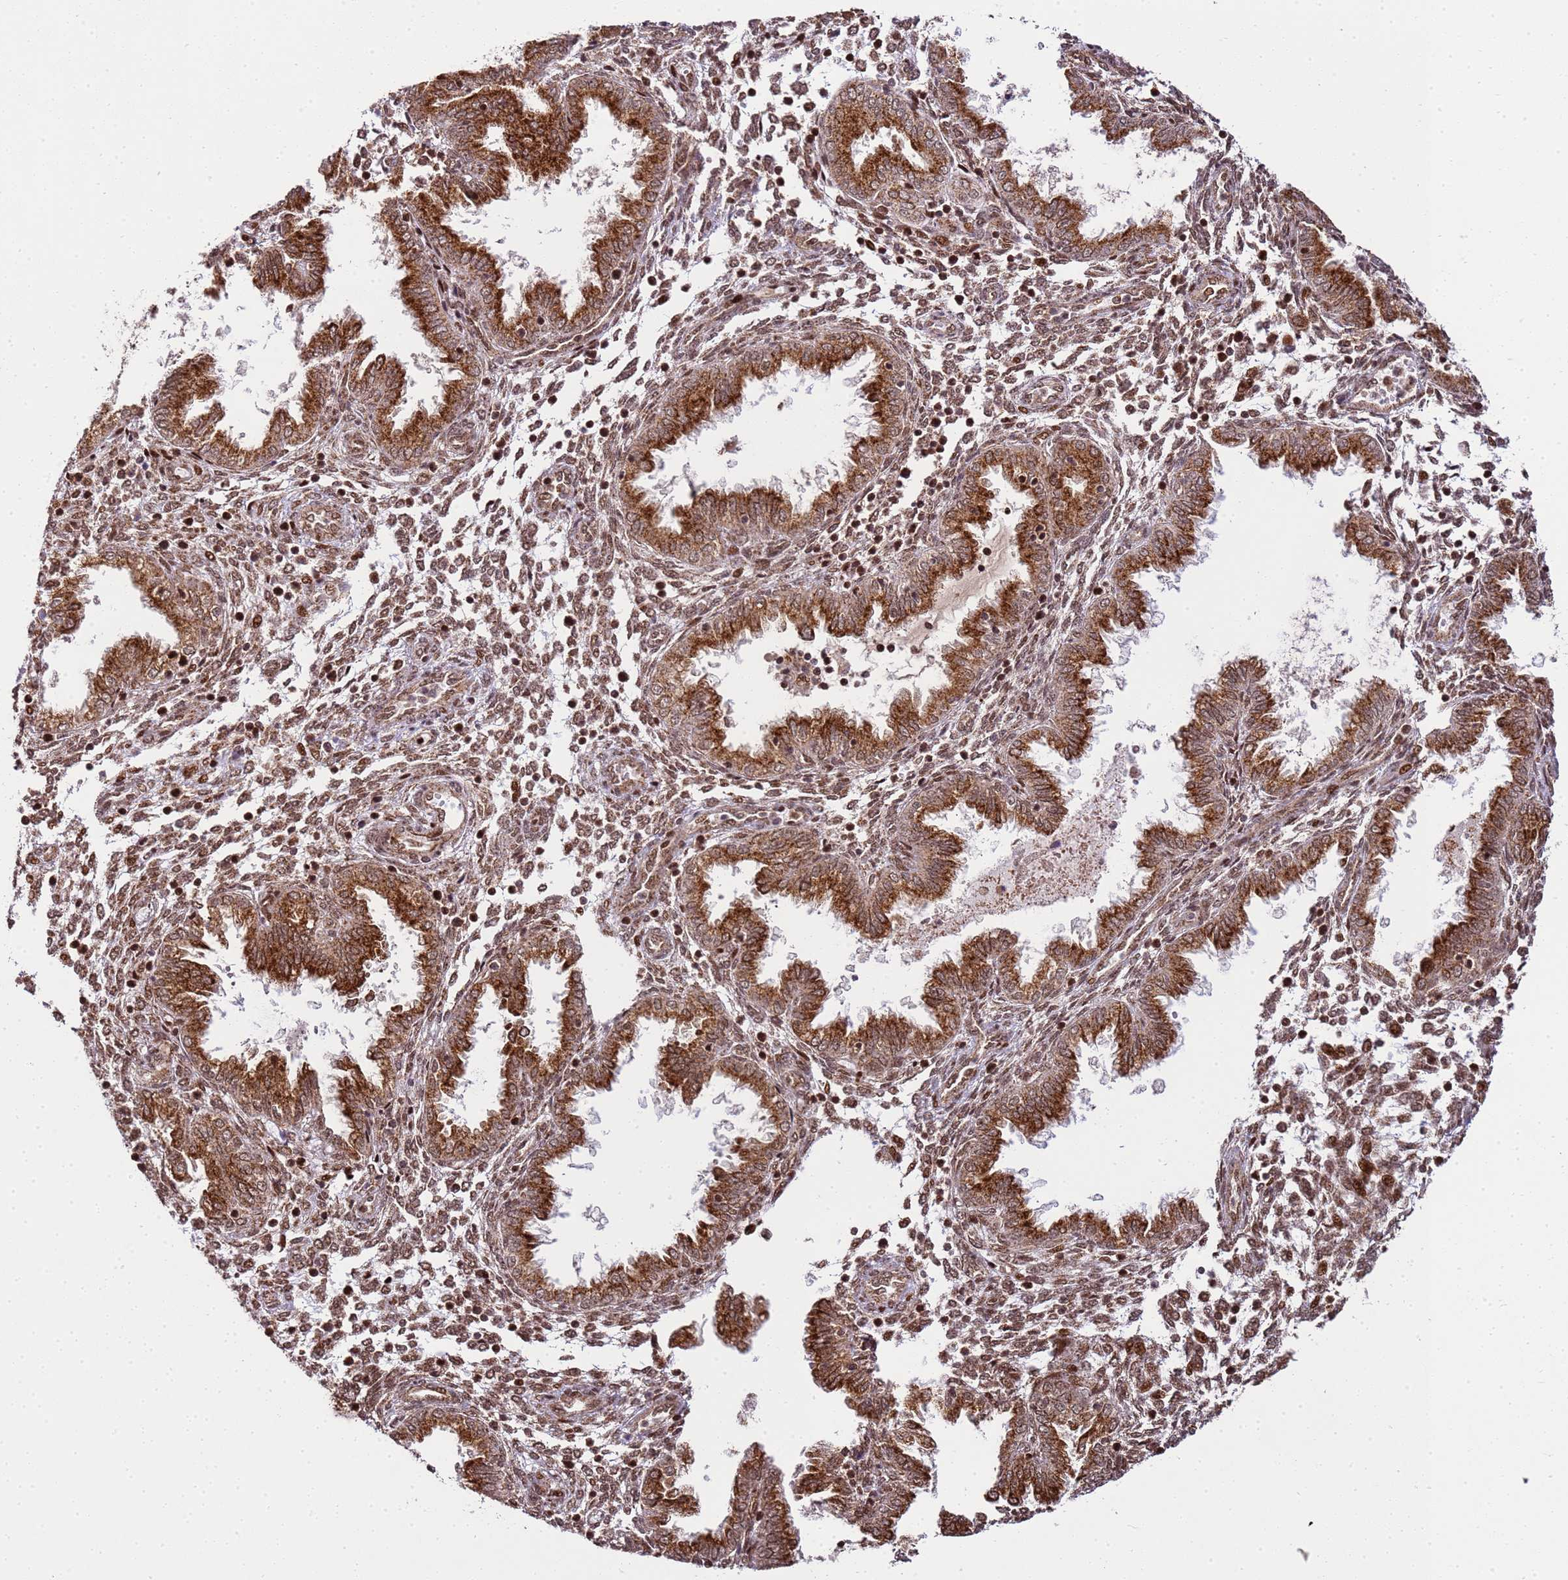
{"staining": {"intensity": "moderate", "quantity": ">75%", "location": "nuclear"}, "tissue": "endometrium", "cell_type": "Cells in endometrial stroma", "image_type": "normal", "snomed": [{"axis": "morphology", "description": "Normal tissue, NOS"}, {"axis": "topography", "description": "Endometrium"}], "caption": "Approximately >75% of cells in endometrial stroma in benign human endometrium display moderate nuclear protein positivity as visualized by brown immunohistochemical staining.", "gene": "PEX14", "patient": {"sex": "female", "age": 33}}